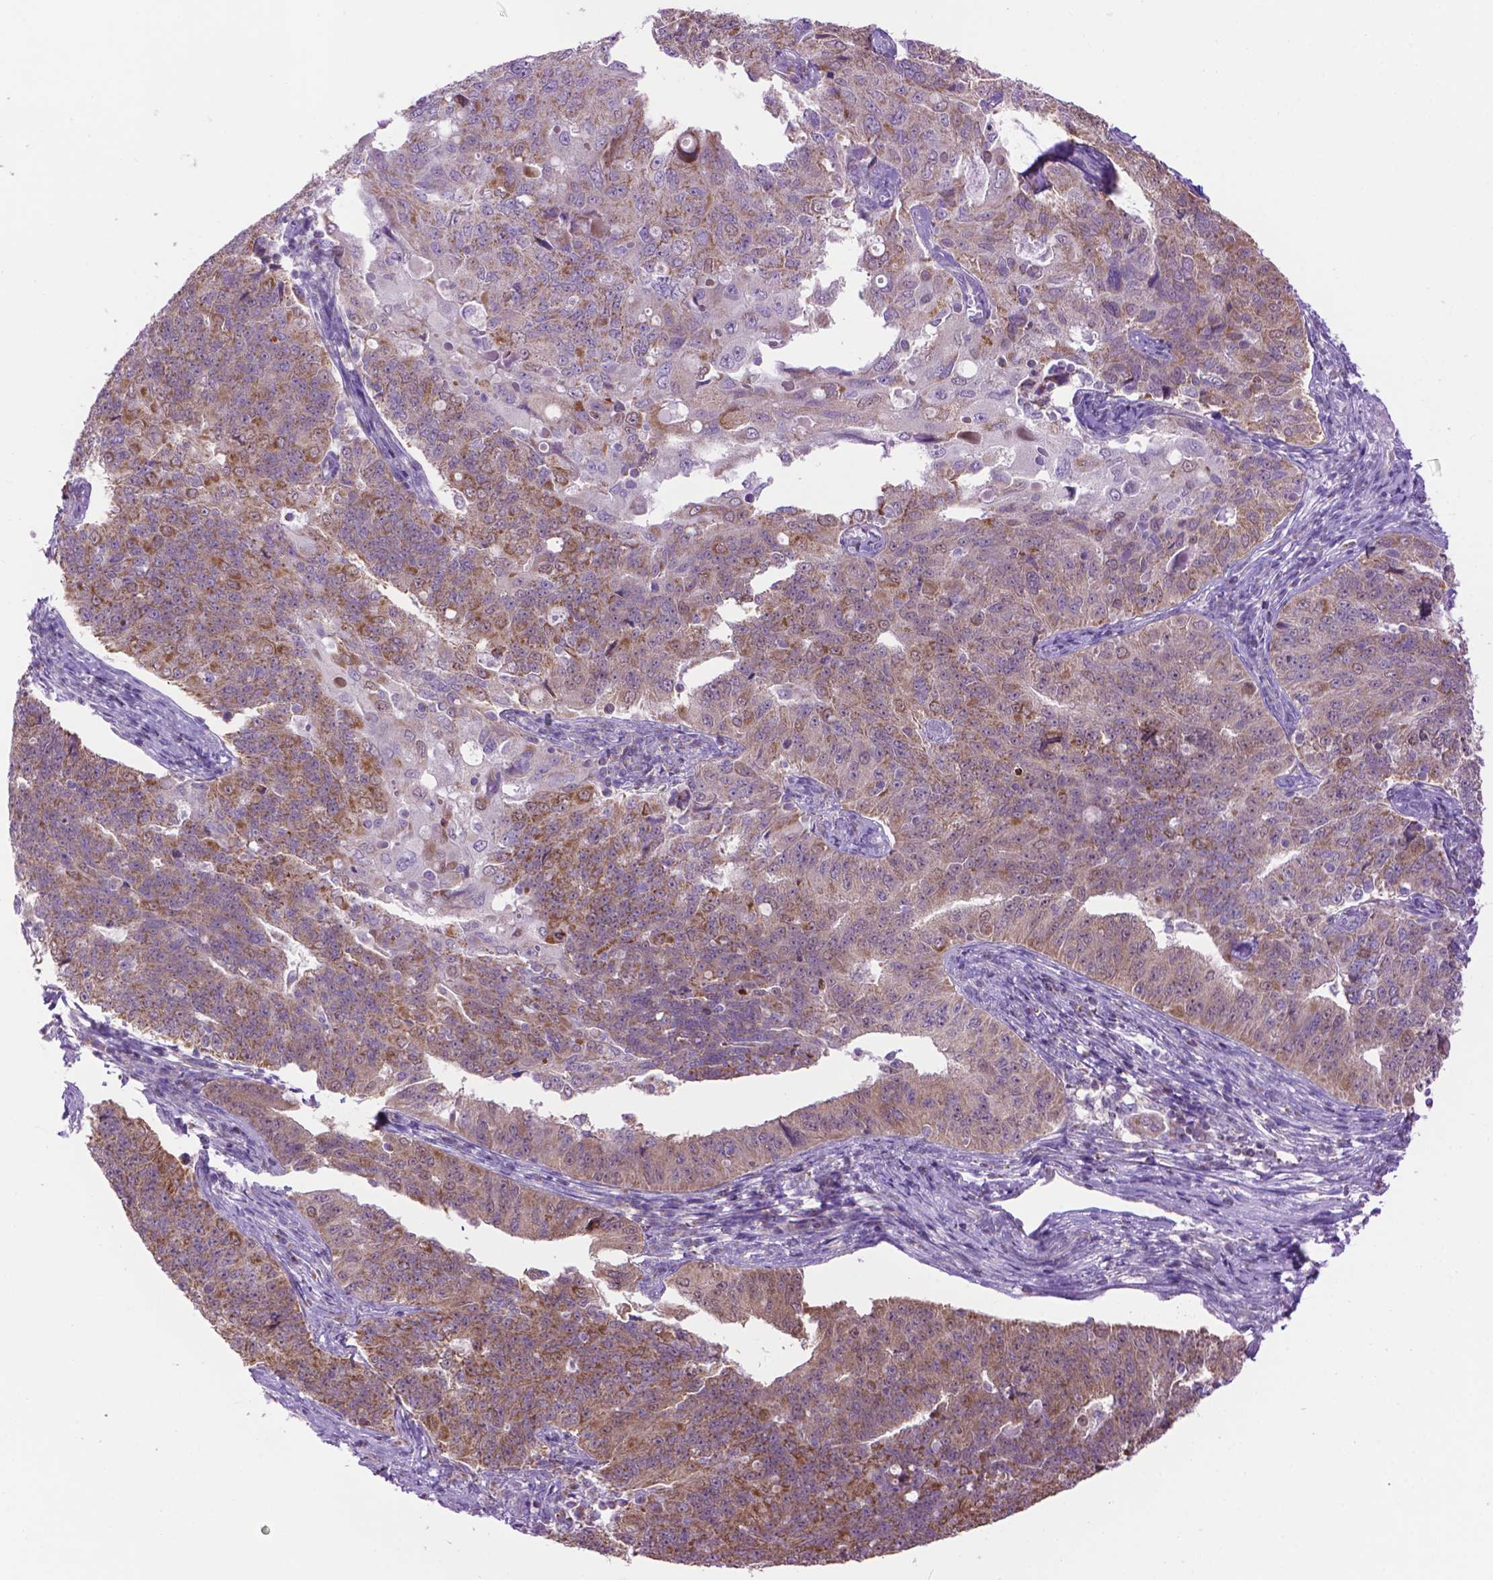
{"staining": {"intensity": "moderate", "quantity": "25%-75%", "location": "cytoplasmic/membranous"}, "tissue": "endometrial cancer", "cell_type": "Tumor cells", "image_type": "cancer", "snomed": [{"axis": "morphology", "description": "Adenocarcinoma, NOS"}, {"axis": "topography", "description": "Endometrium"}], "caption": "Immunohistochemistry (IHC) (DAB) staining of human endometrial adenocarcinoma demonstrates moderate cytoplasmic/membranous protein positivity in approximately 25%-75% of tumor cells.", "gene": "PYCR3", "patient": {"sex": "female", "age": 43}}